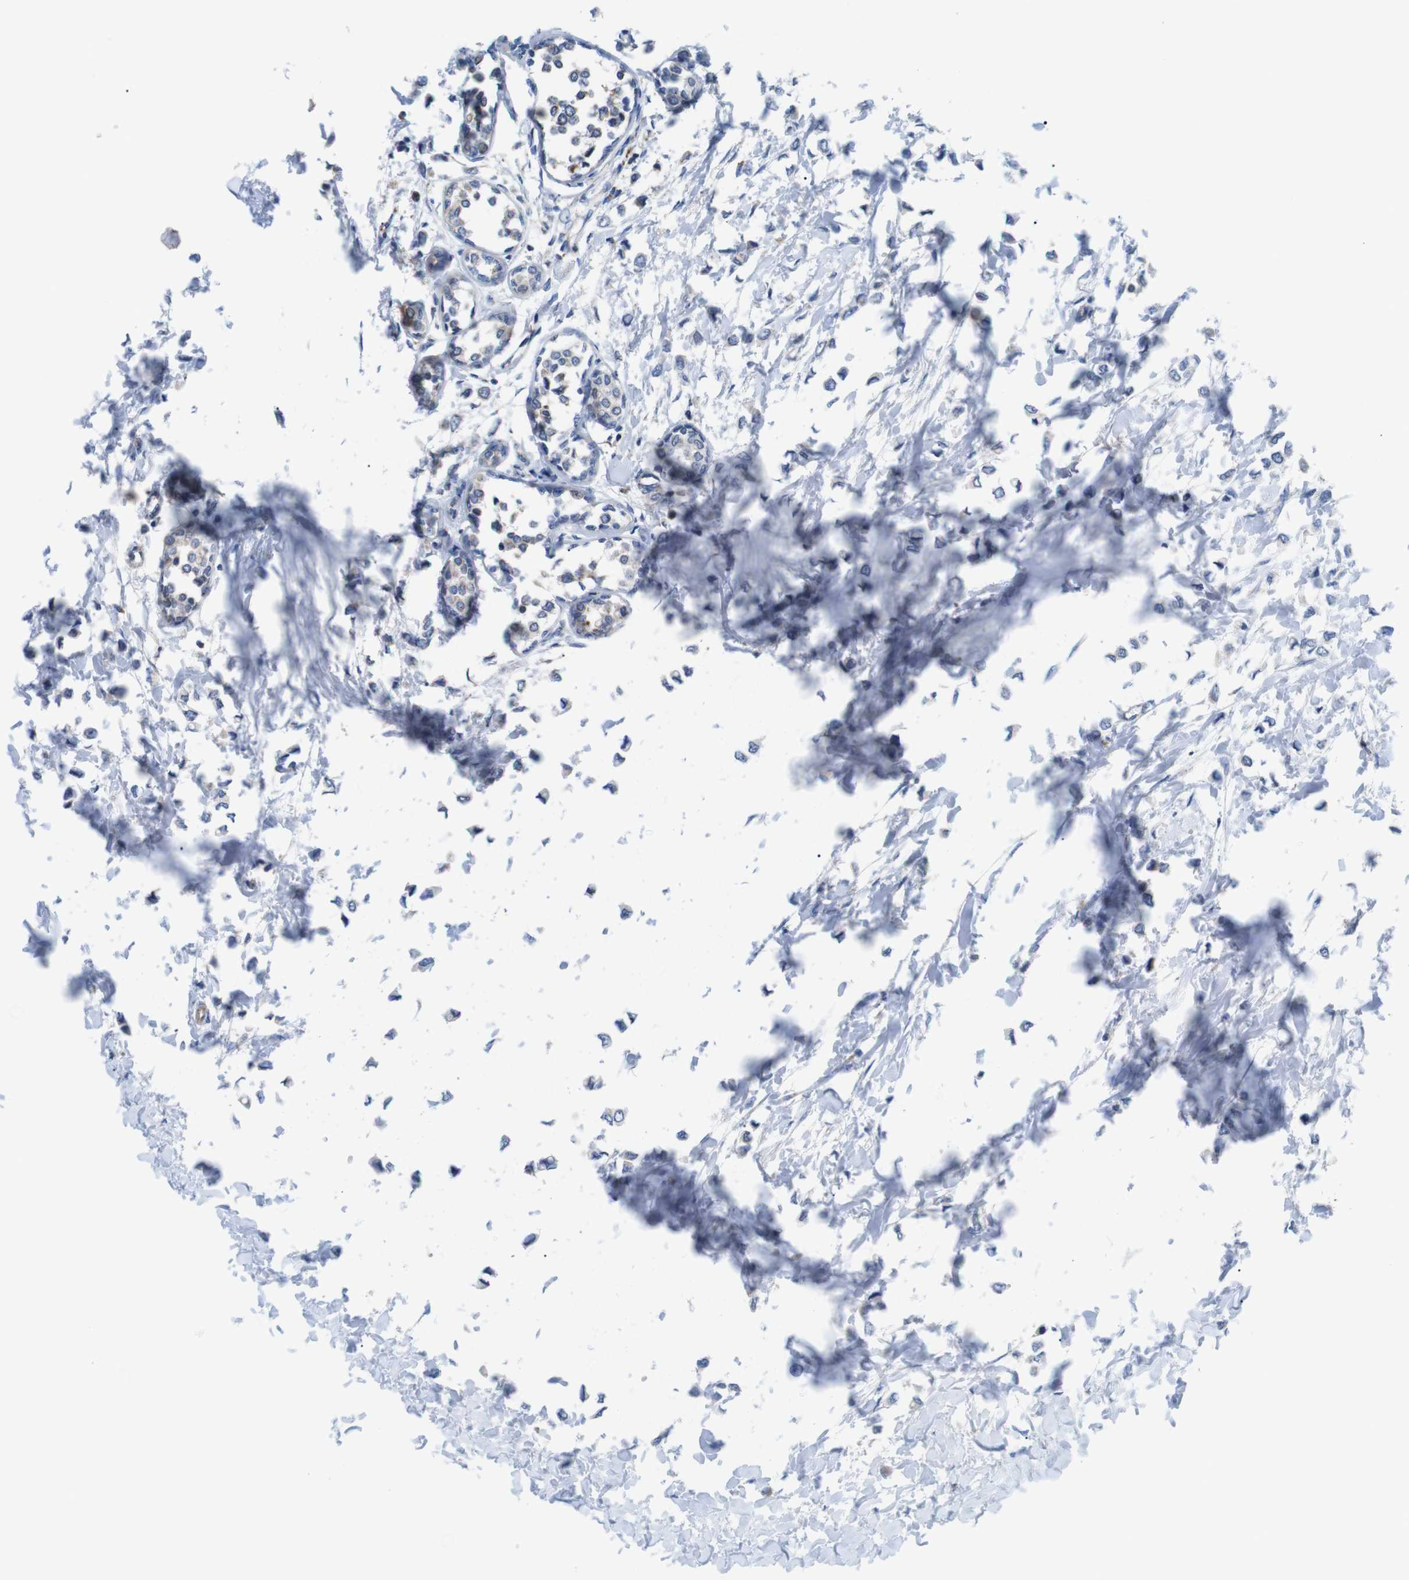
{"staining": {"intensity": "negative", "quantity": "none", "location": "none"}, "tissue": "breast cancer", "cell_type": "Tumor cells", "image_type": "cancer", "snomed": [{"axis": "morphology", "description": "Lobular carcinoma"}, {"axis": "topography", "description": "Breast"}], "caption": "DAB immunohistochemical staining of breast lobular carcinoma demonstrates no significant staining in tumor cells.", "gene": "F2RL1", "patient": {"sex": "female", "age": 51}}